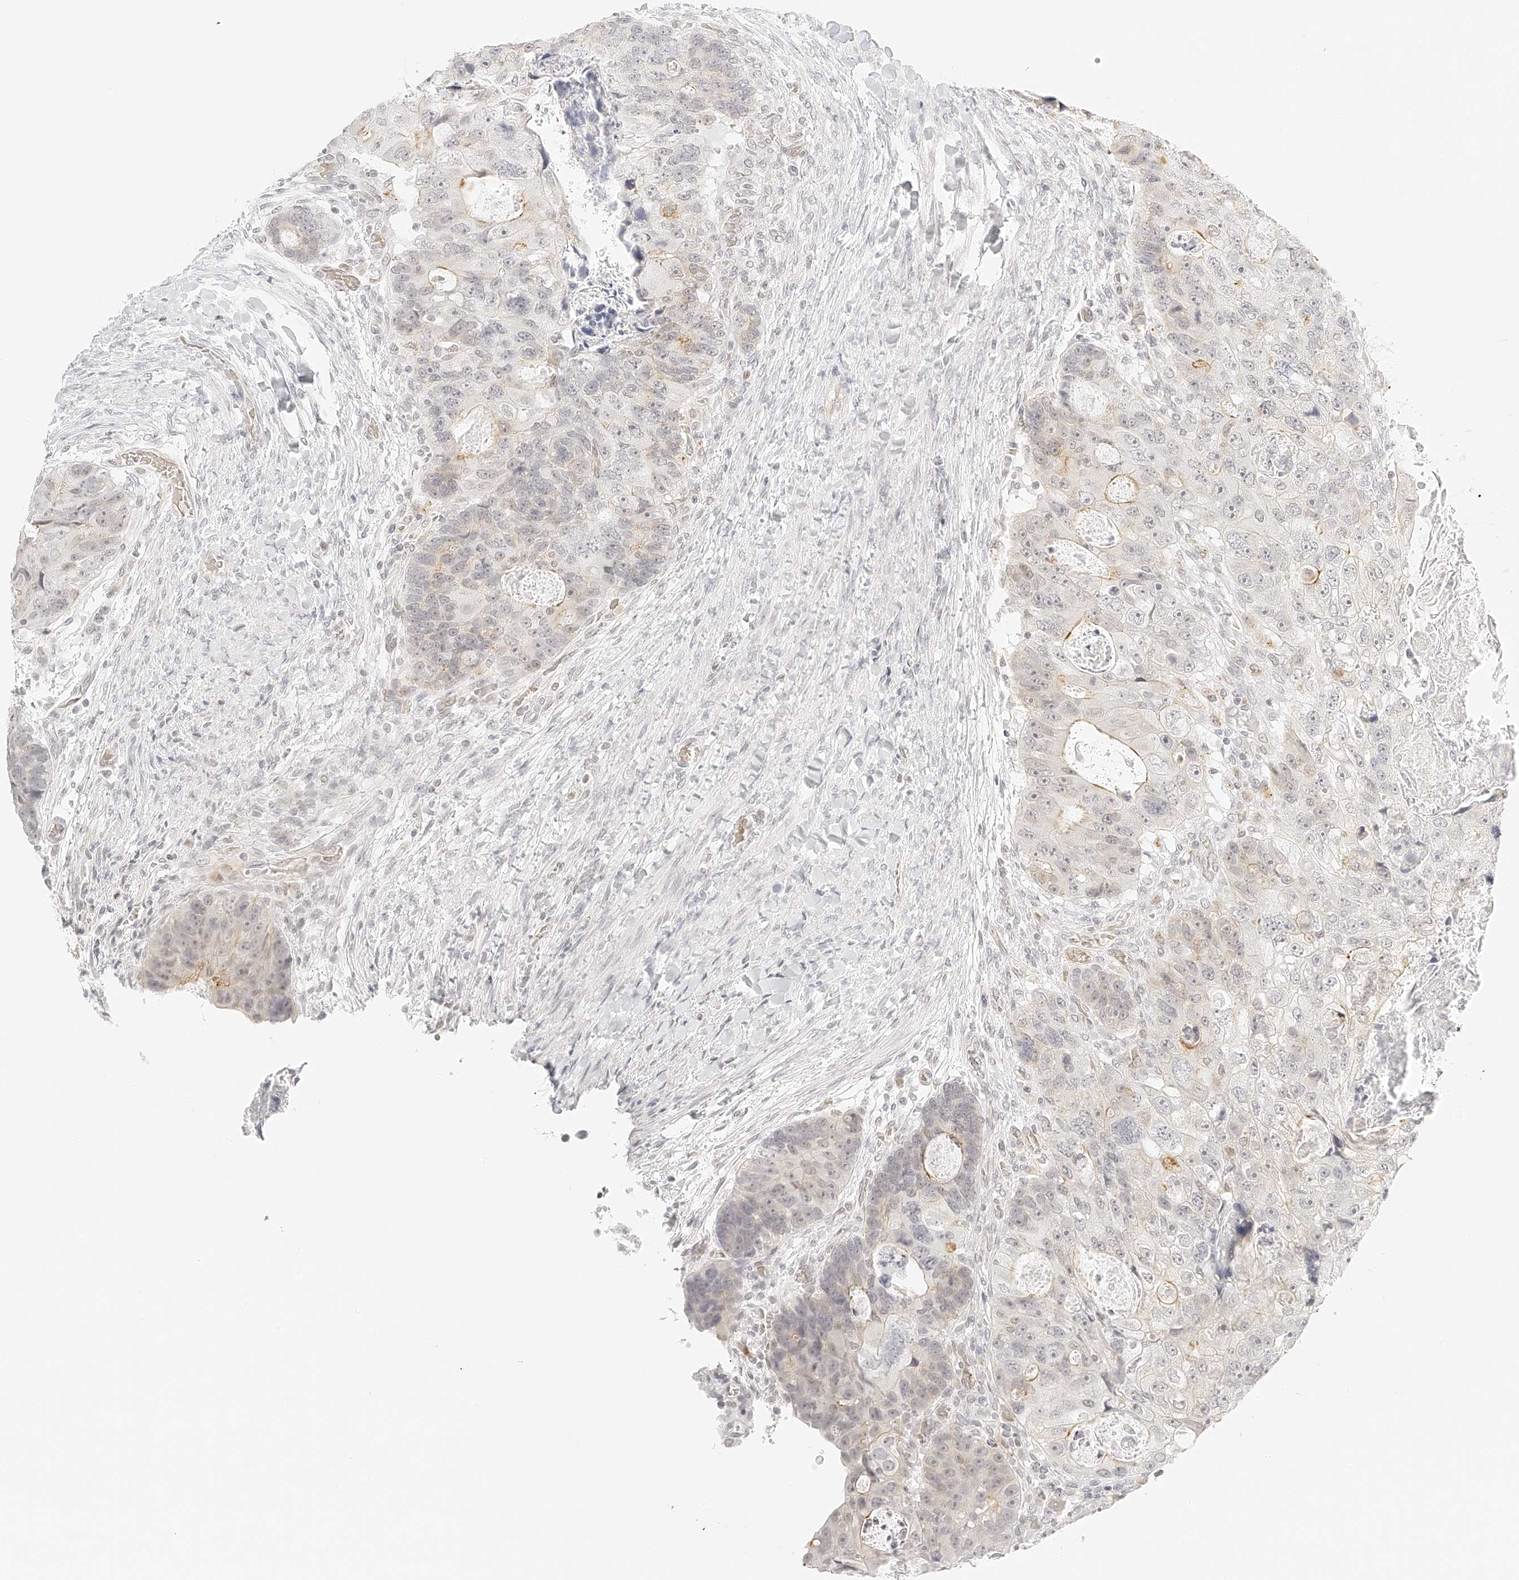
{"staining": {"intensity": "weak", "quantity": "<25%", "location": "cytoplasmic/membranous"}, "tissue": "colorectal cancer", "cell_type": "Tumor cells", "image_type": "cancer", "snomed": [{"axis": "morphology", "description": "Adenocarcinoma, NOS"}, {"axis": "topography", "description": "Rectum"}], "caption": "The immunohistochemistry (IHC) histopathology image has no significant positivity in tumor cells of adenocarcinoma (colorectal) tissue. (DAB (3,3'-diaminobenzidine) immunohistochemistry, high magnification).", "gene": "ZFP69", "patient": {"sex": "male", "age": 59}}